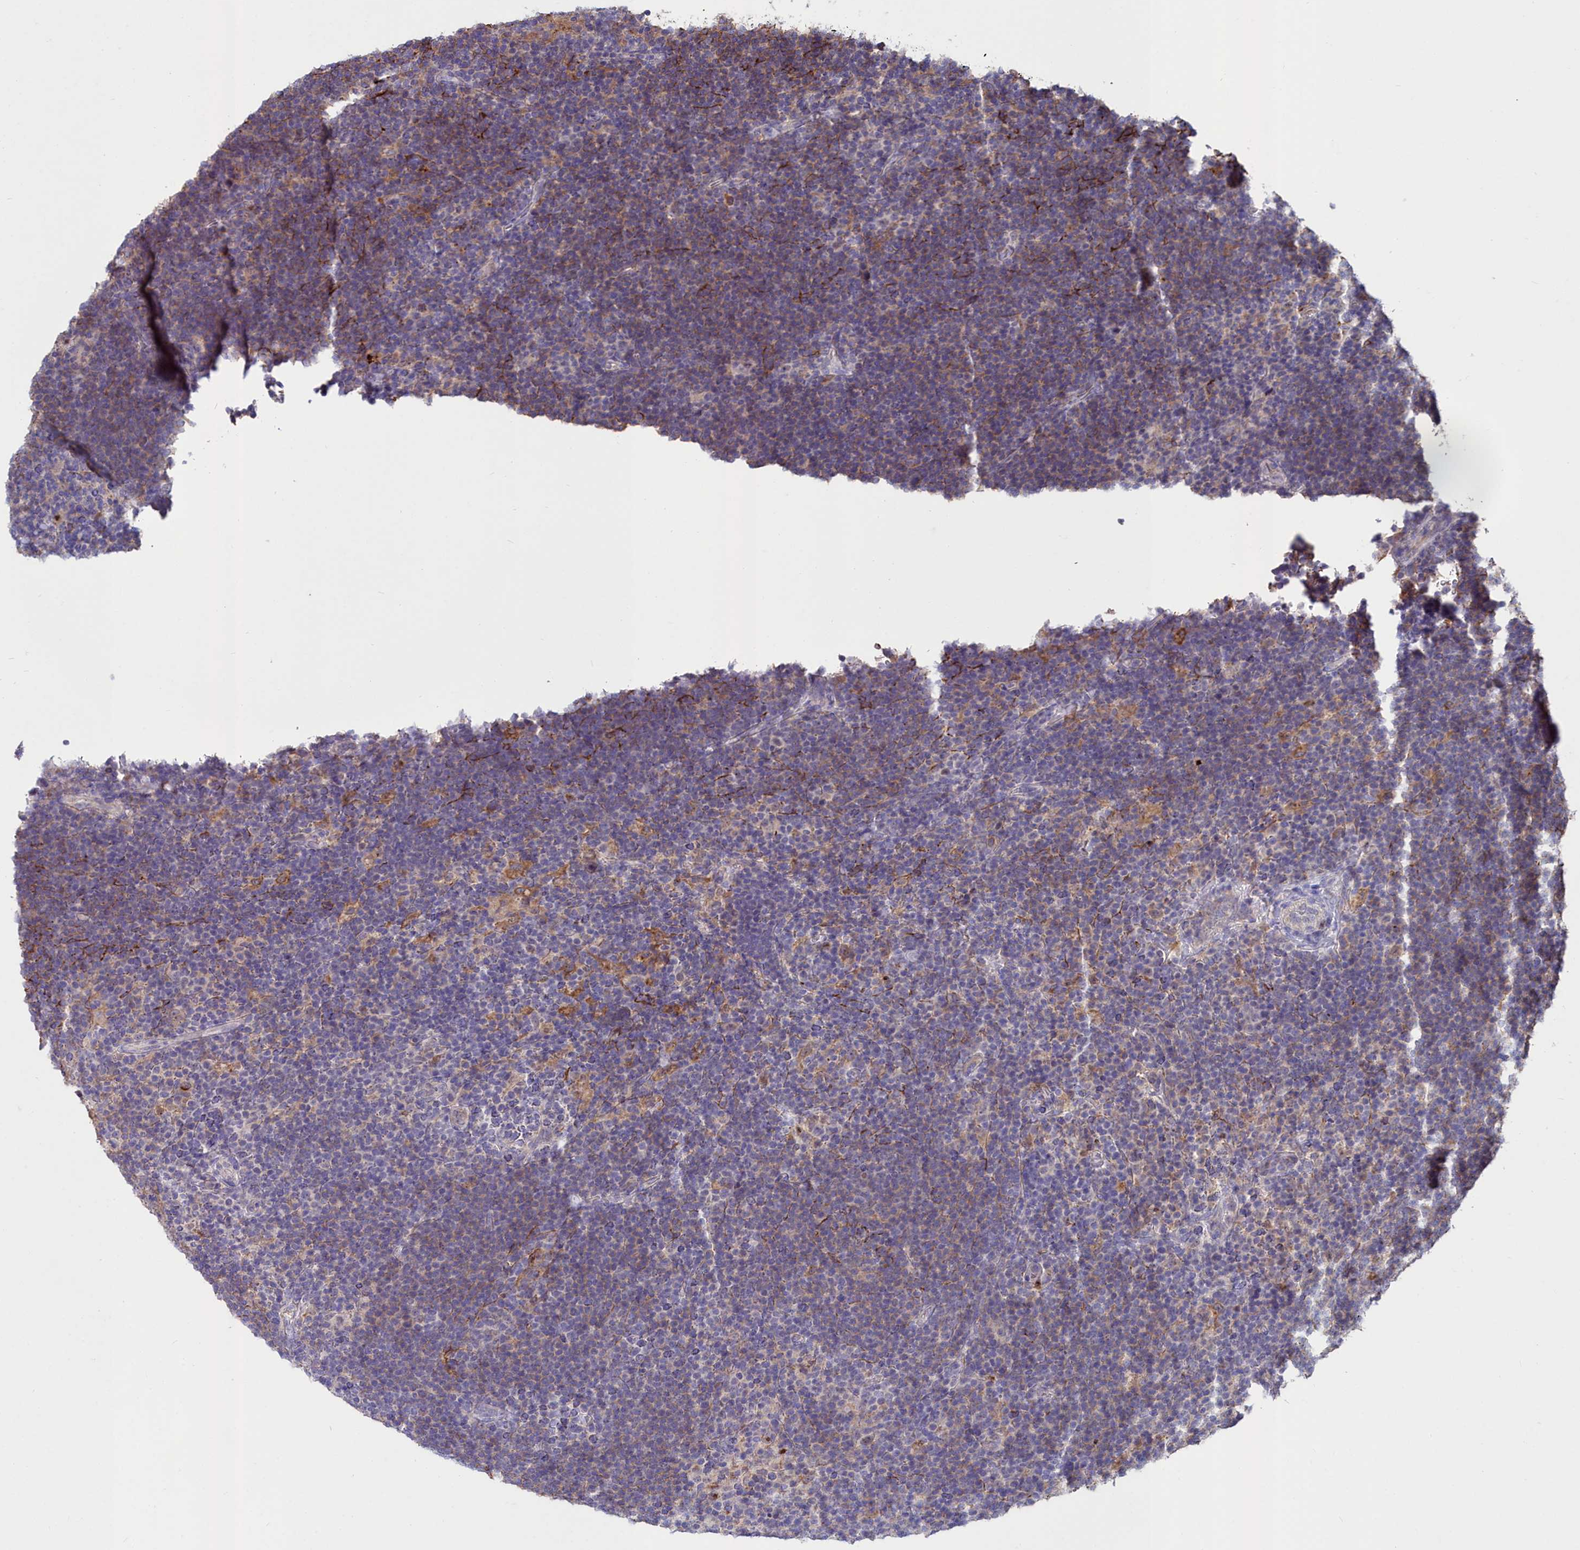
{"staining": {"intensity": "negative", "quantity": "none", "location": "none"}, "tissue": "lymphoma", "cell_type": "Tumor cells", "image_type": "cancer", "snomed": [{"axis": "morphology", "description": "Hodgkin's disease, NOS"}, {"axis": "topography", "description": "Lymph node"}], "caption": "Tumor cells are negative for protein expression in human lymphoma.", "gene": "AMBRA1", "patient": {"sex": "female", "age": 57}}